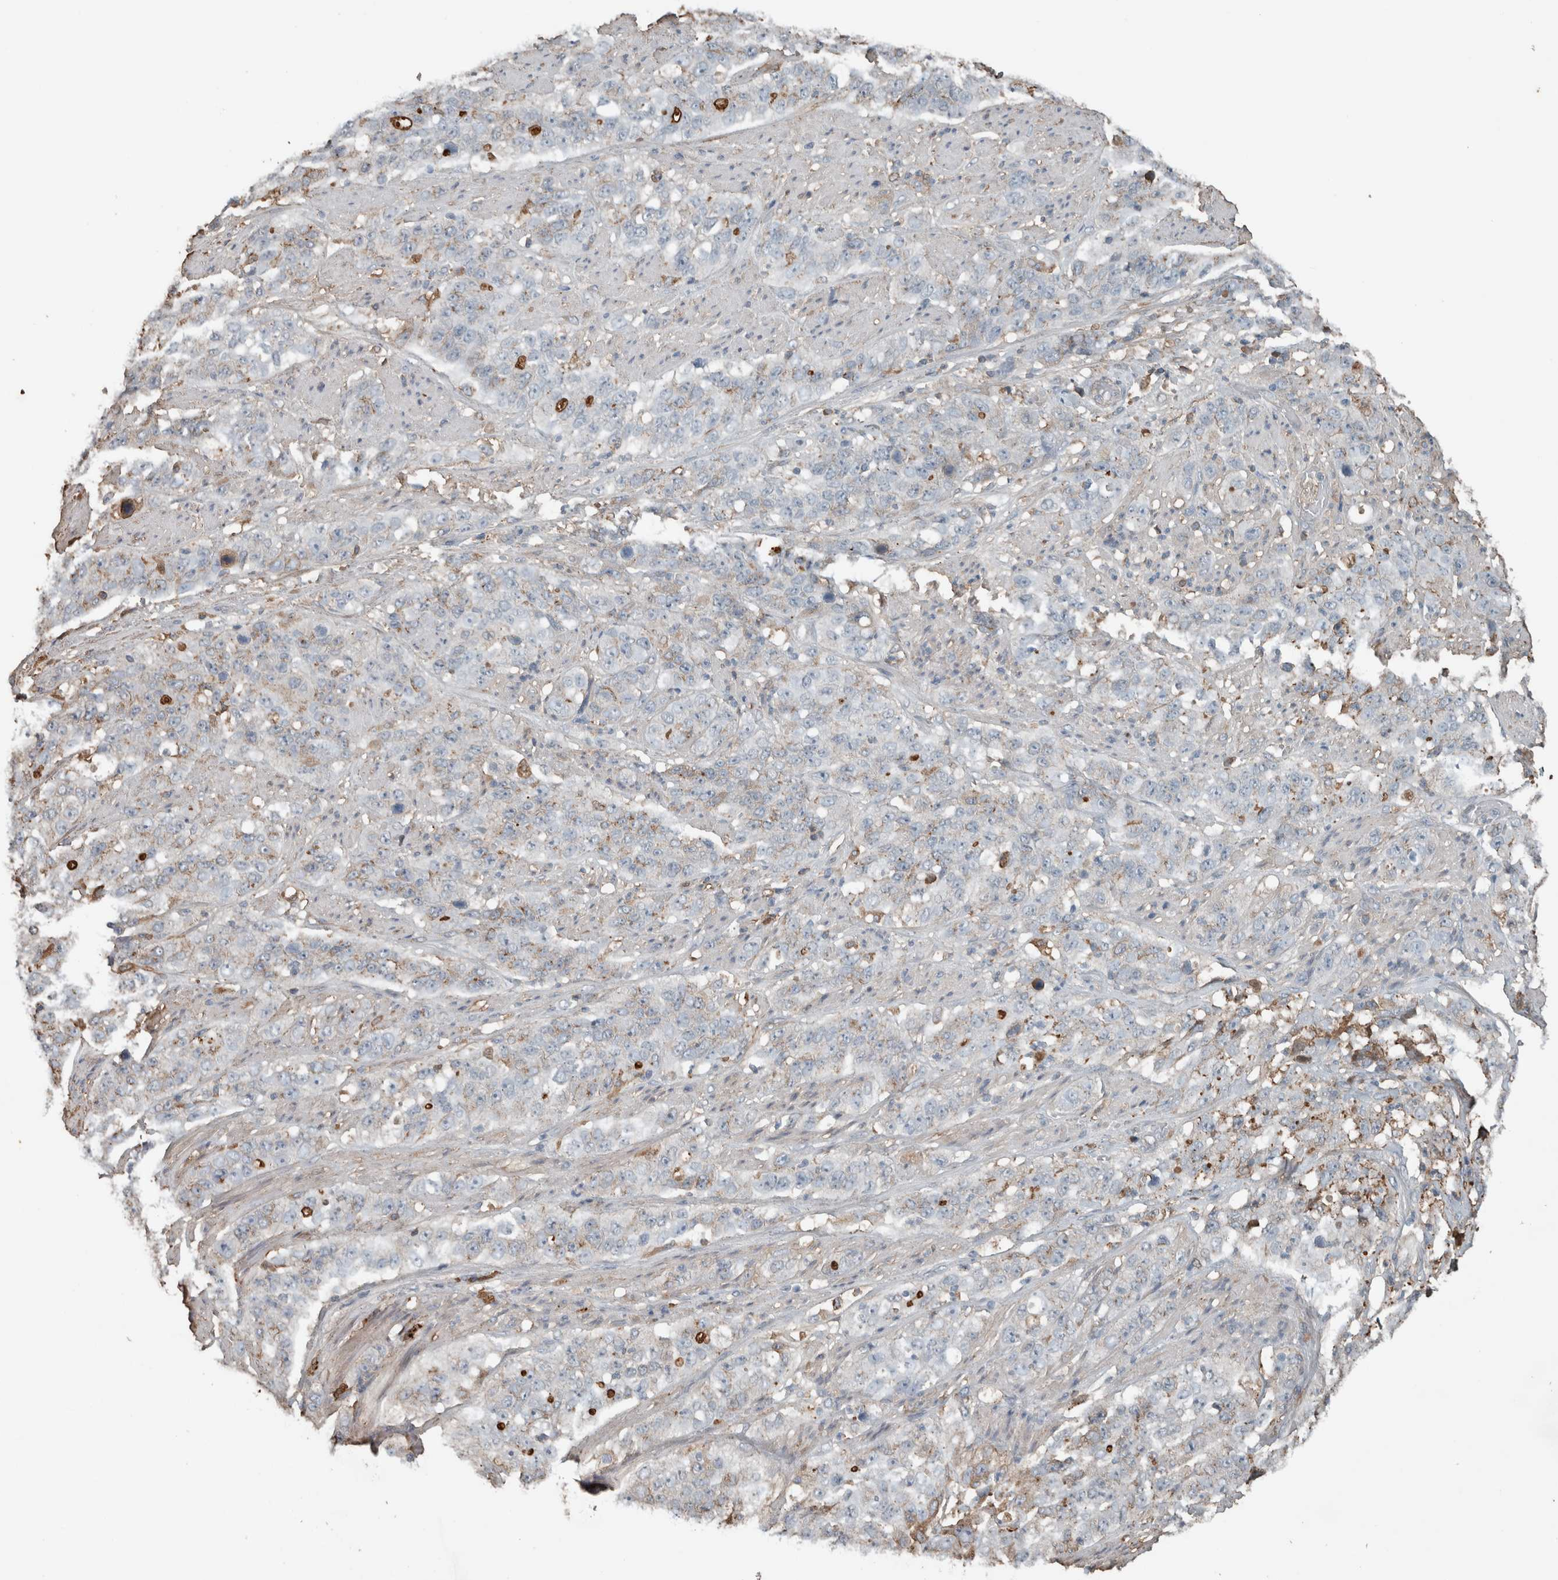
{"staining": {"intensity": "negative", "quantity": "none", "location": "none"}, "tissue": "stomach cancer", "cell_type": "Tumor cells", "image_type": "cancer", "snomed": [{"axis": "morphology", "description": "Adenocarcinoma, NOS"}, {"axis": "topography", "description": "Stomach"}], "caption": "A photomicrograph of human stomach cancer (adenocarcinoma) is negative for staining in tumor cells.", "gene": "USP34", "patient": {"sex": "male", "age": 48}}